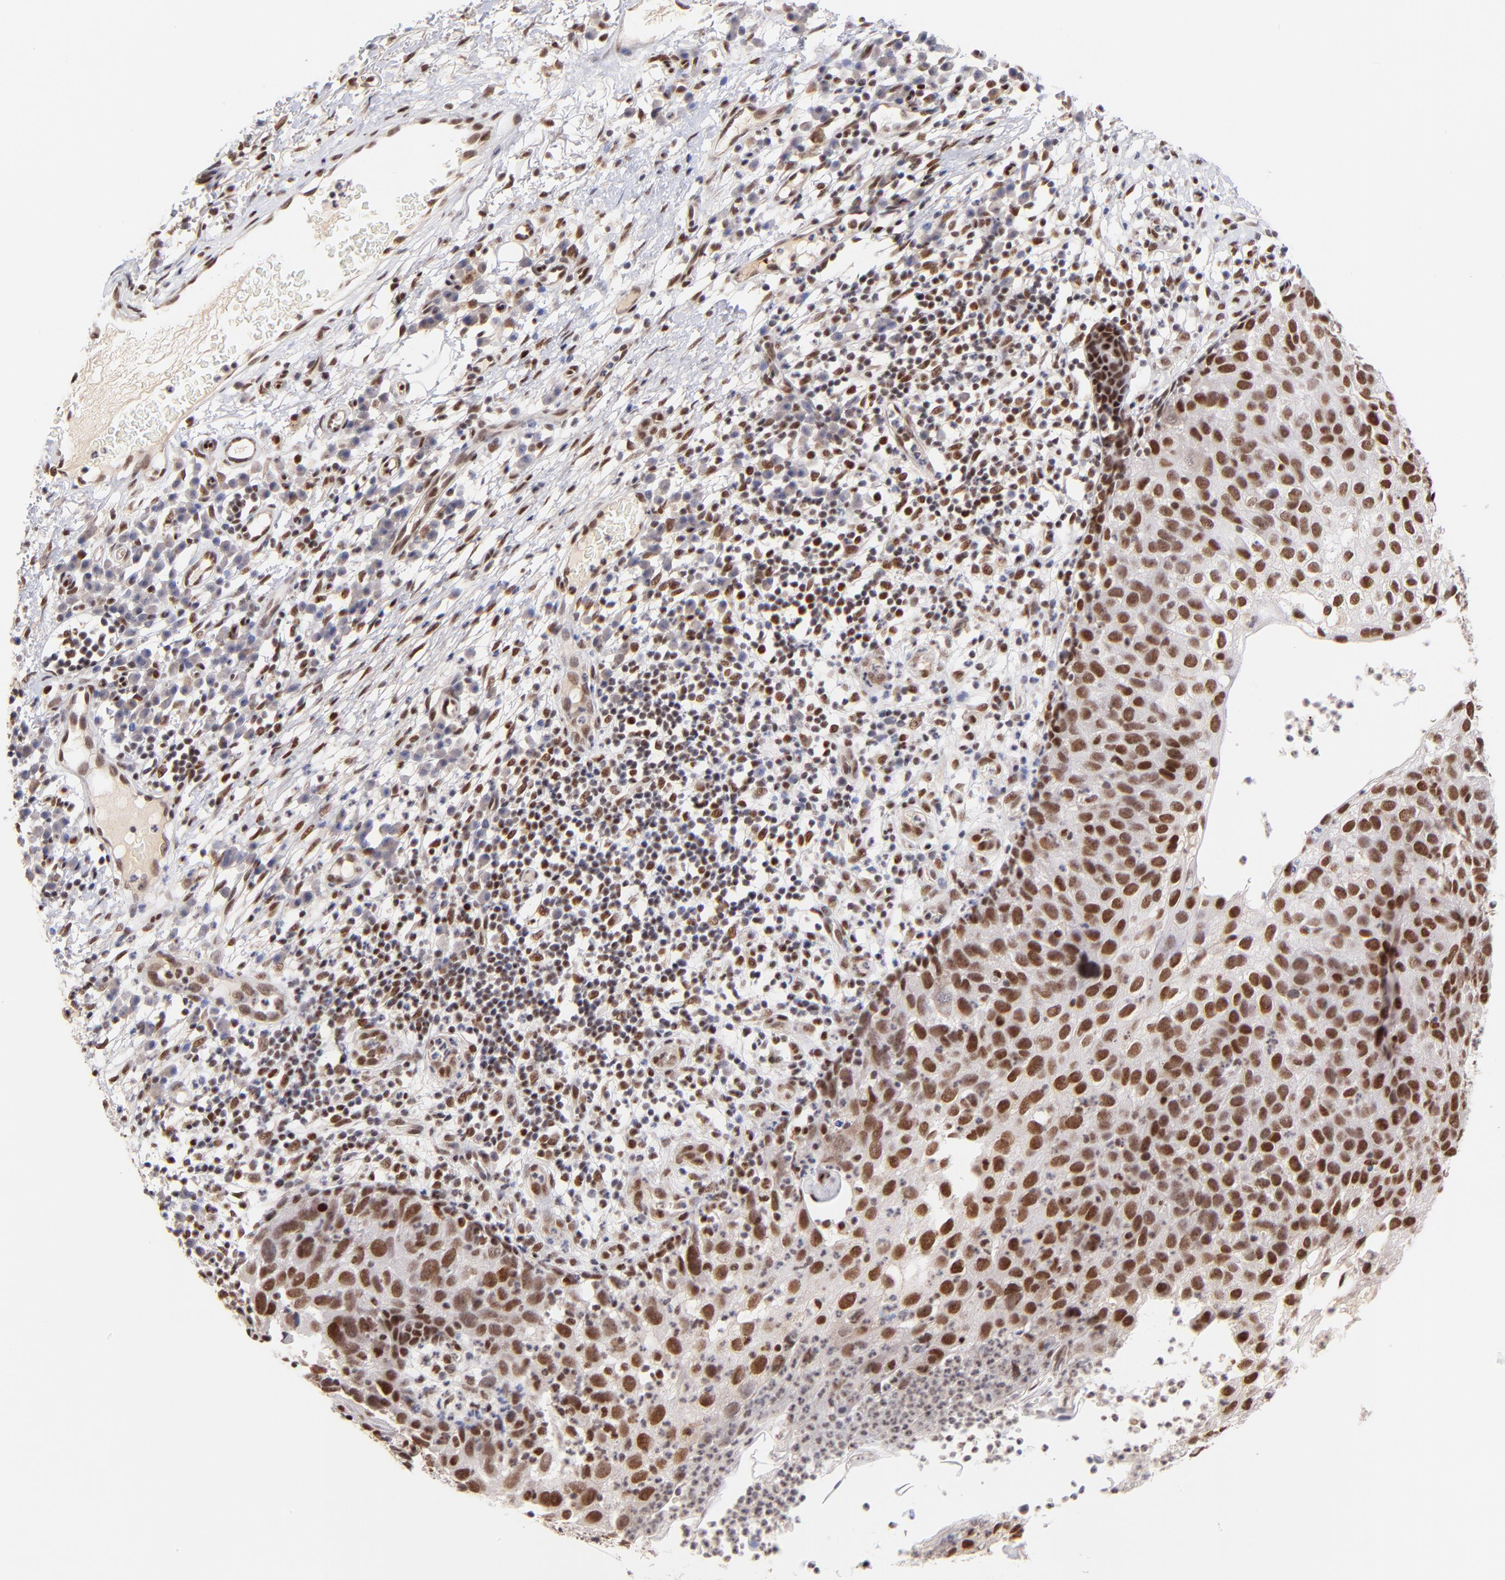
{"staining": {"intensity": "strong", "quantity": ">75%", "location": "nuclear"}, "tissue": "skin cancer", "cell_type": "Tumor cells", "image_type": "cancer", "snomed": [{"axis": "morphology", "description": "Squamous cell carcinoma, NOS"}, {"axis": "topography", "description": "Skin"}], "caption": "Strong nuclear staining for a protein is seen in approximately >75% of tumor cells of skin cancer (squamous cell carcinoma) using IHC.", "gene": "MIDEAS", "patient": {"sex": "male", "age": 87}}